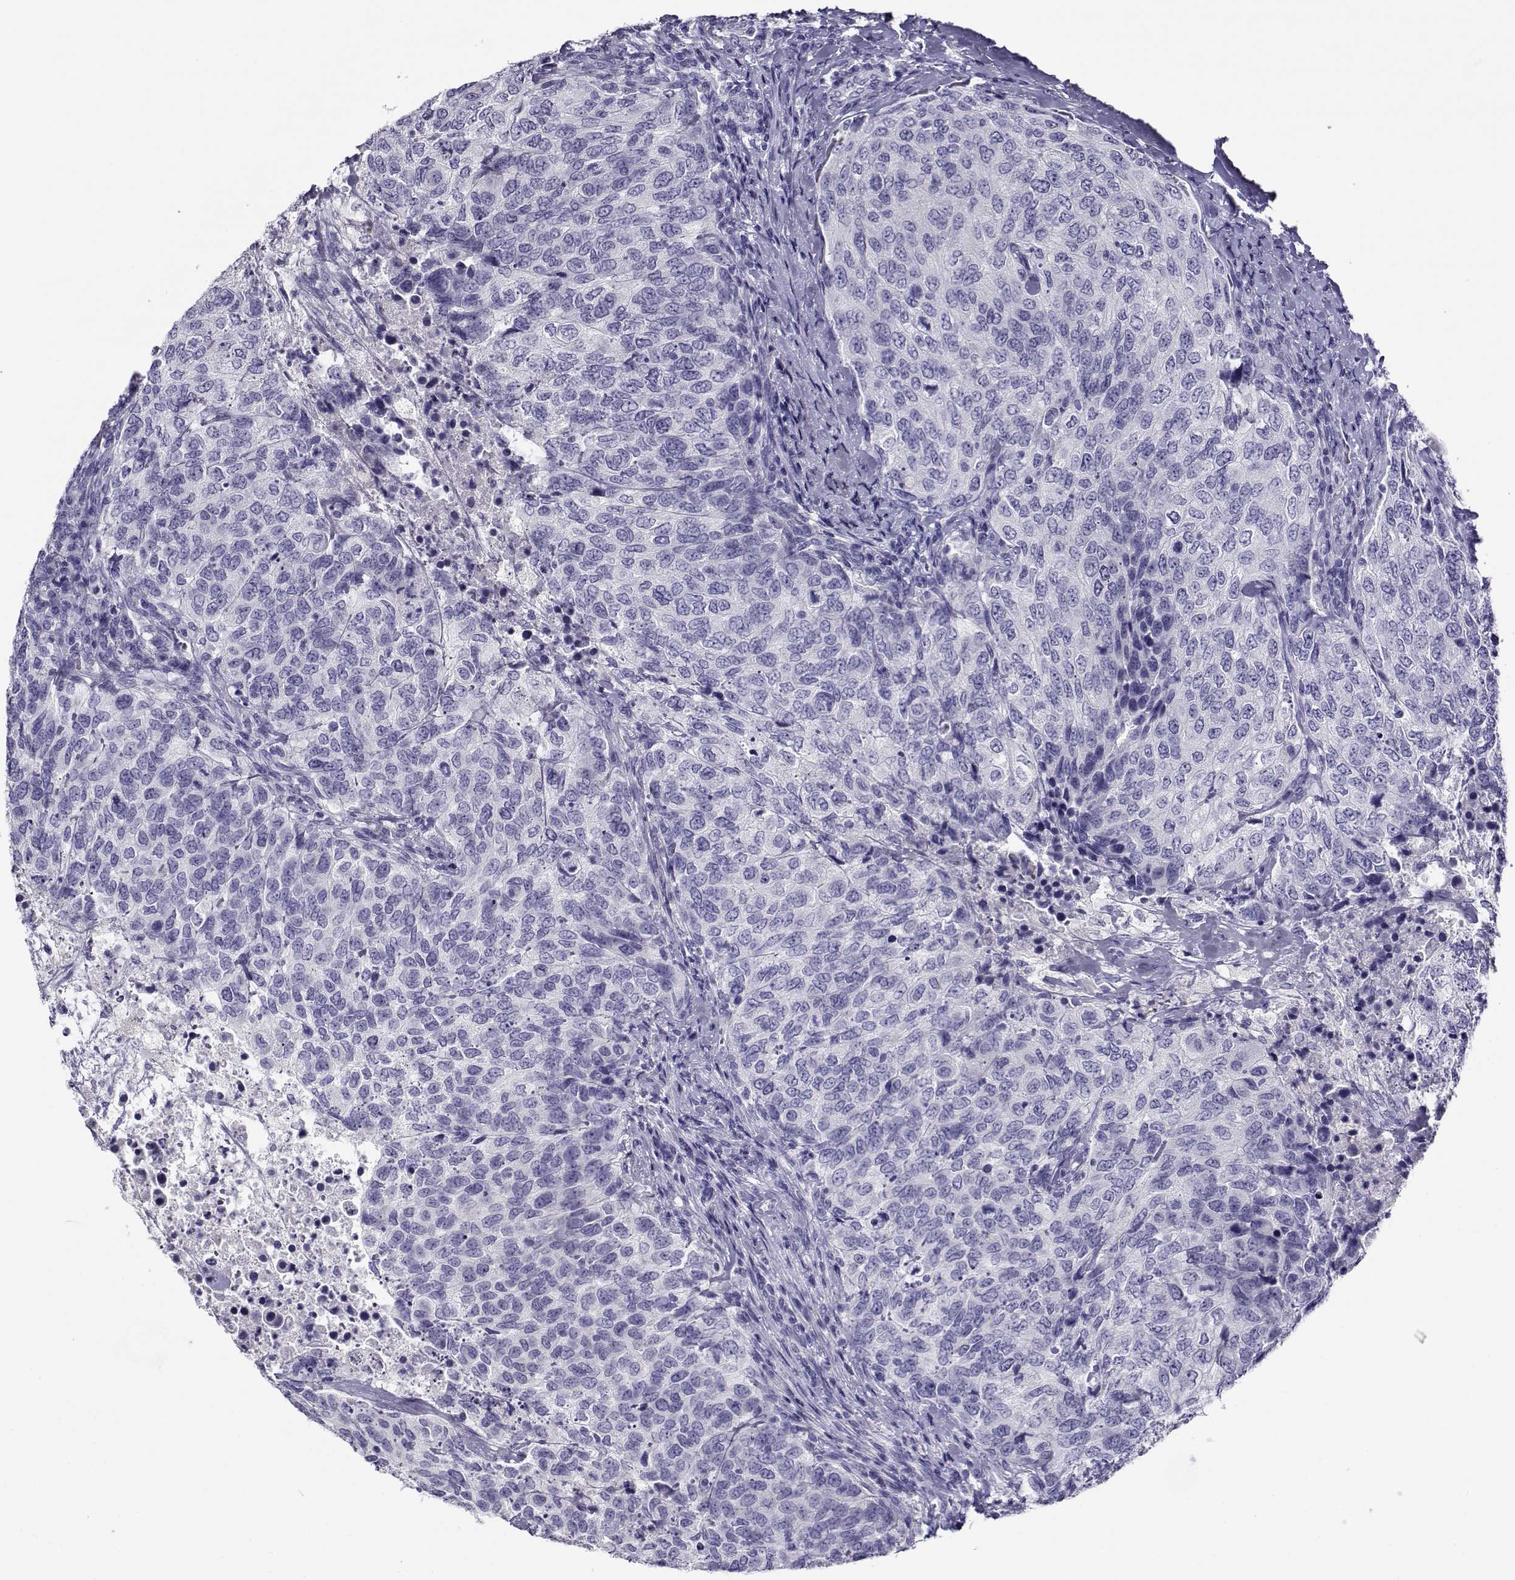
{"staining": {"intensity": "negative", "quantity": "none", "location": "none"}, "tissue": "urothelial cancer", "cell_type": "Tumor cells", "image_type": "cancer", "snomed": [{"axis": "morphology", "description": "Urothelial carcinoma, High grade"}, {"axis": "topography", "description": "Urinary bladder"}], "caption": "Immunohistochemistry photomicrograph of neoplastic tissue: urothelial carcinoma (high-grade) stained with DAB shows no significant protein staining in tumor cells.", "gene": "RHOXF2", "patient": {"sex": "female", "age": 78}}